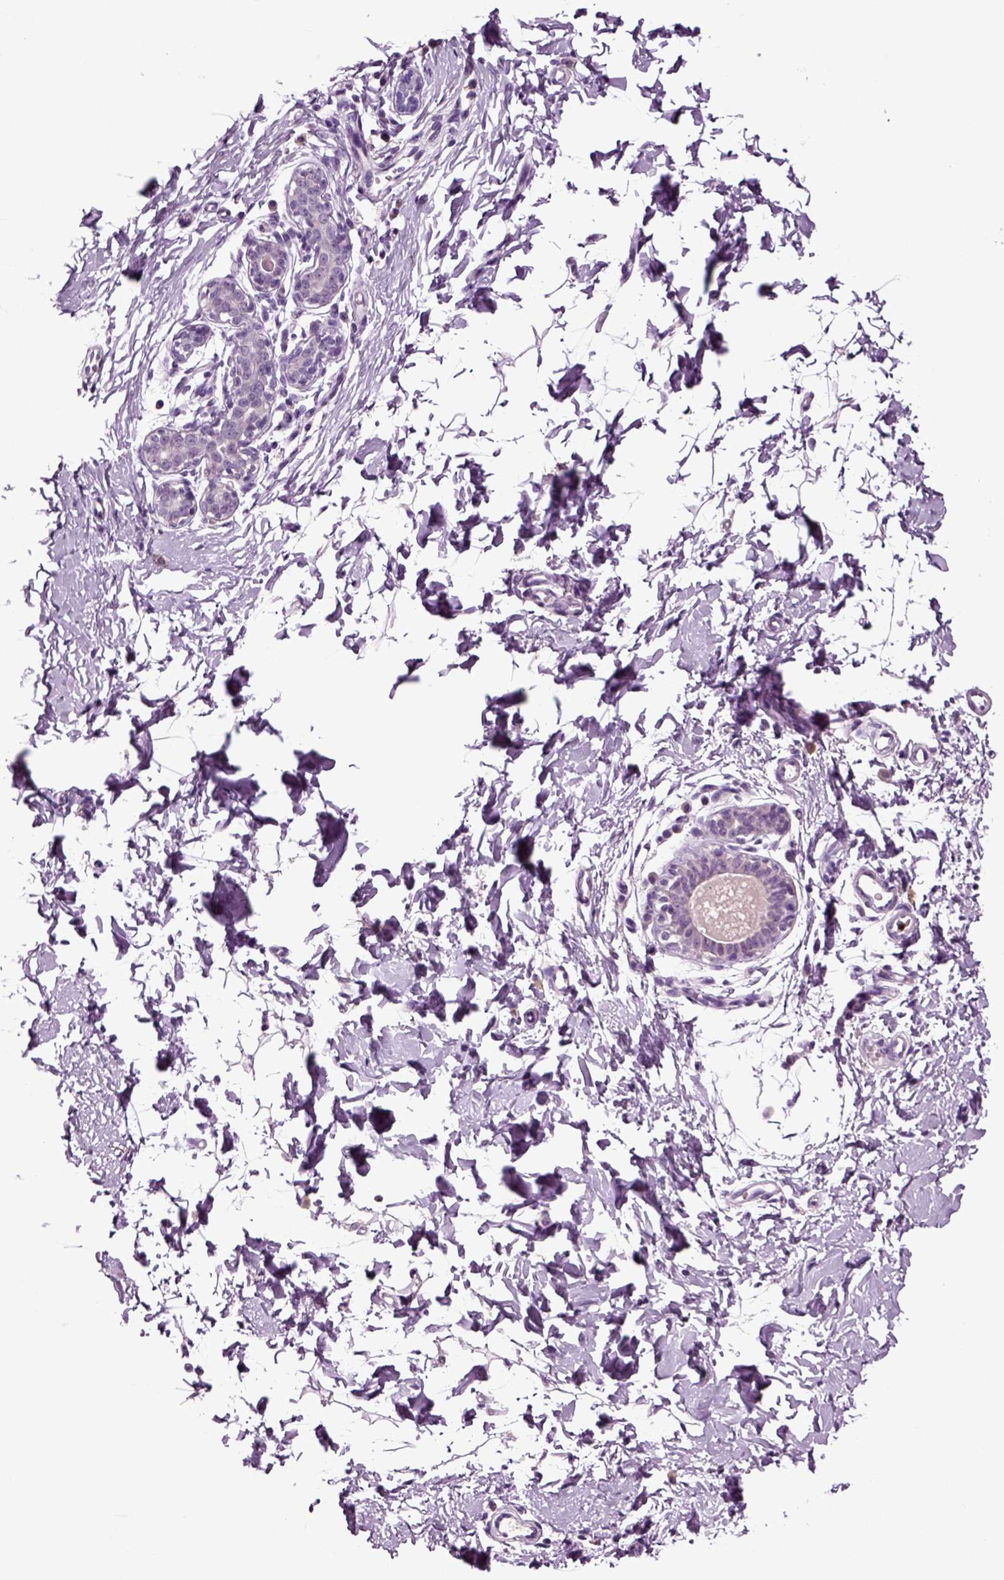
{"staining": {"intensity": "negative", "quantity": "none", "location": "none"}, "tissue": "breast", "cell_type": "Adipocytes", "image_type": "normal", "snomed": [{"axis": "morphology", "description": "Normal tissue, NOS"}, {"axis": "topography", "description": "Breast"}], "caption": "Adipocytes show no significant expression in normal breast.", "gene": "SPATA17", "patient": {"sex": "female", "age": 37}}